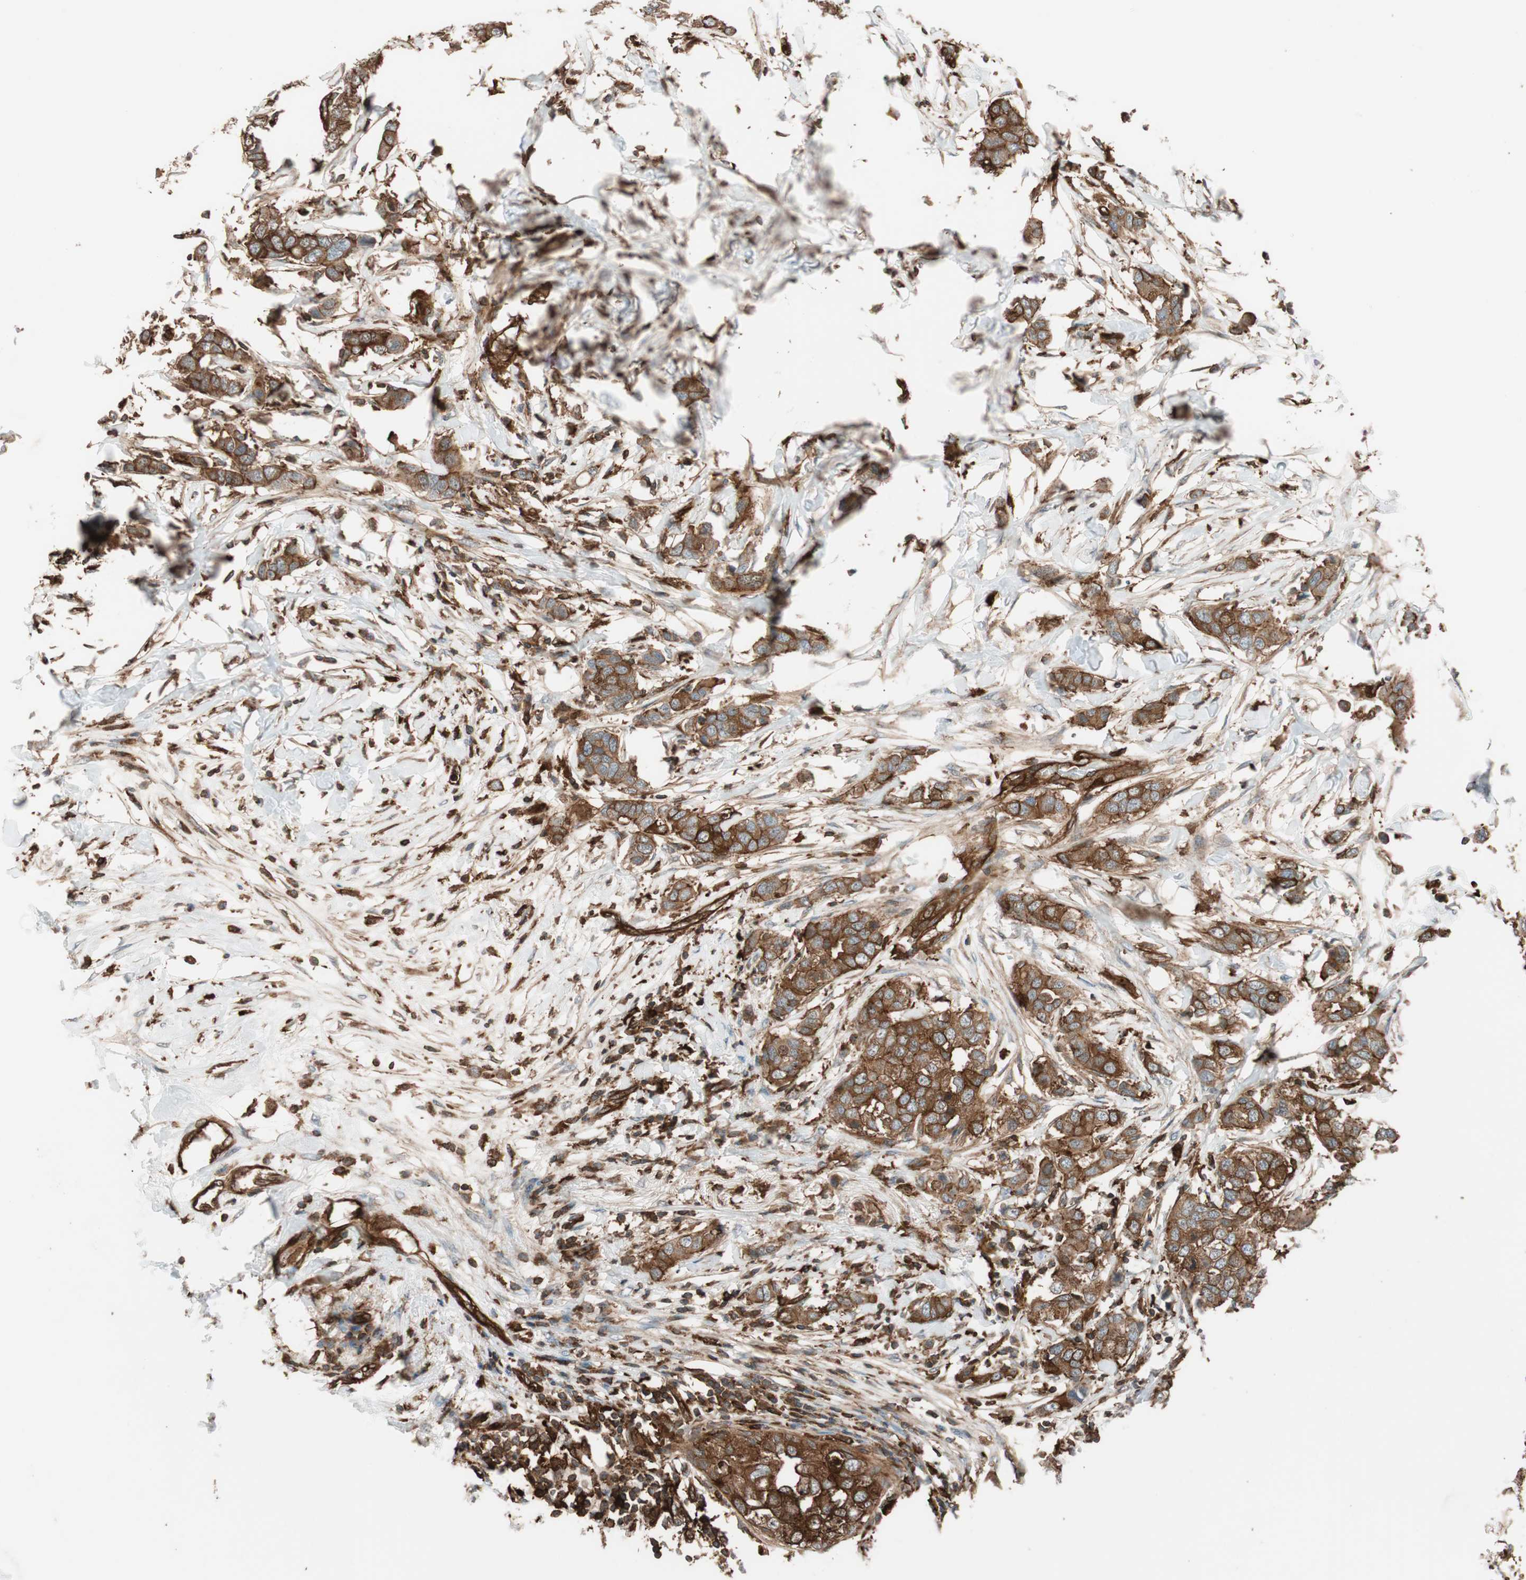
{"staining": {"intensity": "strong", "quantity": ">75%", "location": "cytoplasmic/membranous"}, "tissue": "breast cancer", "cell_type": "Tumor cells", "image_type": "cancer", "snomed": [{"axis": "morphology", "description": "Duct carcinoma"}, {"axis": "topography", "description": "Breast"}], "caption": "The image displays a brown stain indicating the presence of a protein in the cytoplasmic/membranous of tumor cells in invasive ductal carcinoma (breast).", "gene": "VASP", "patient": {"sex": "female", "age": 50}}